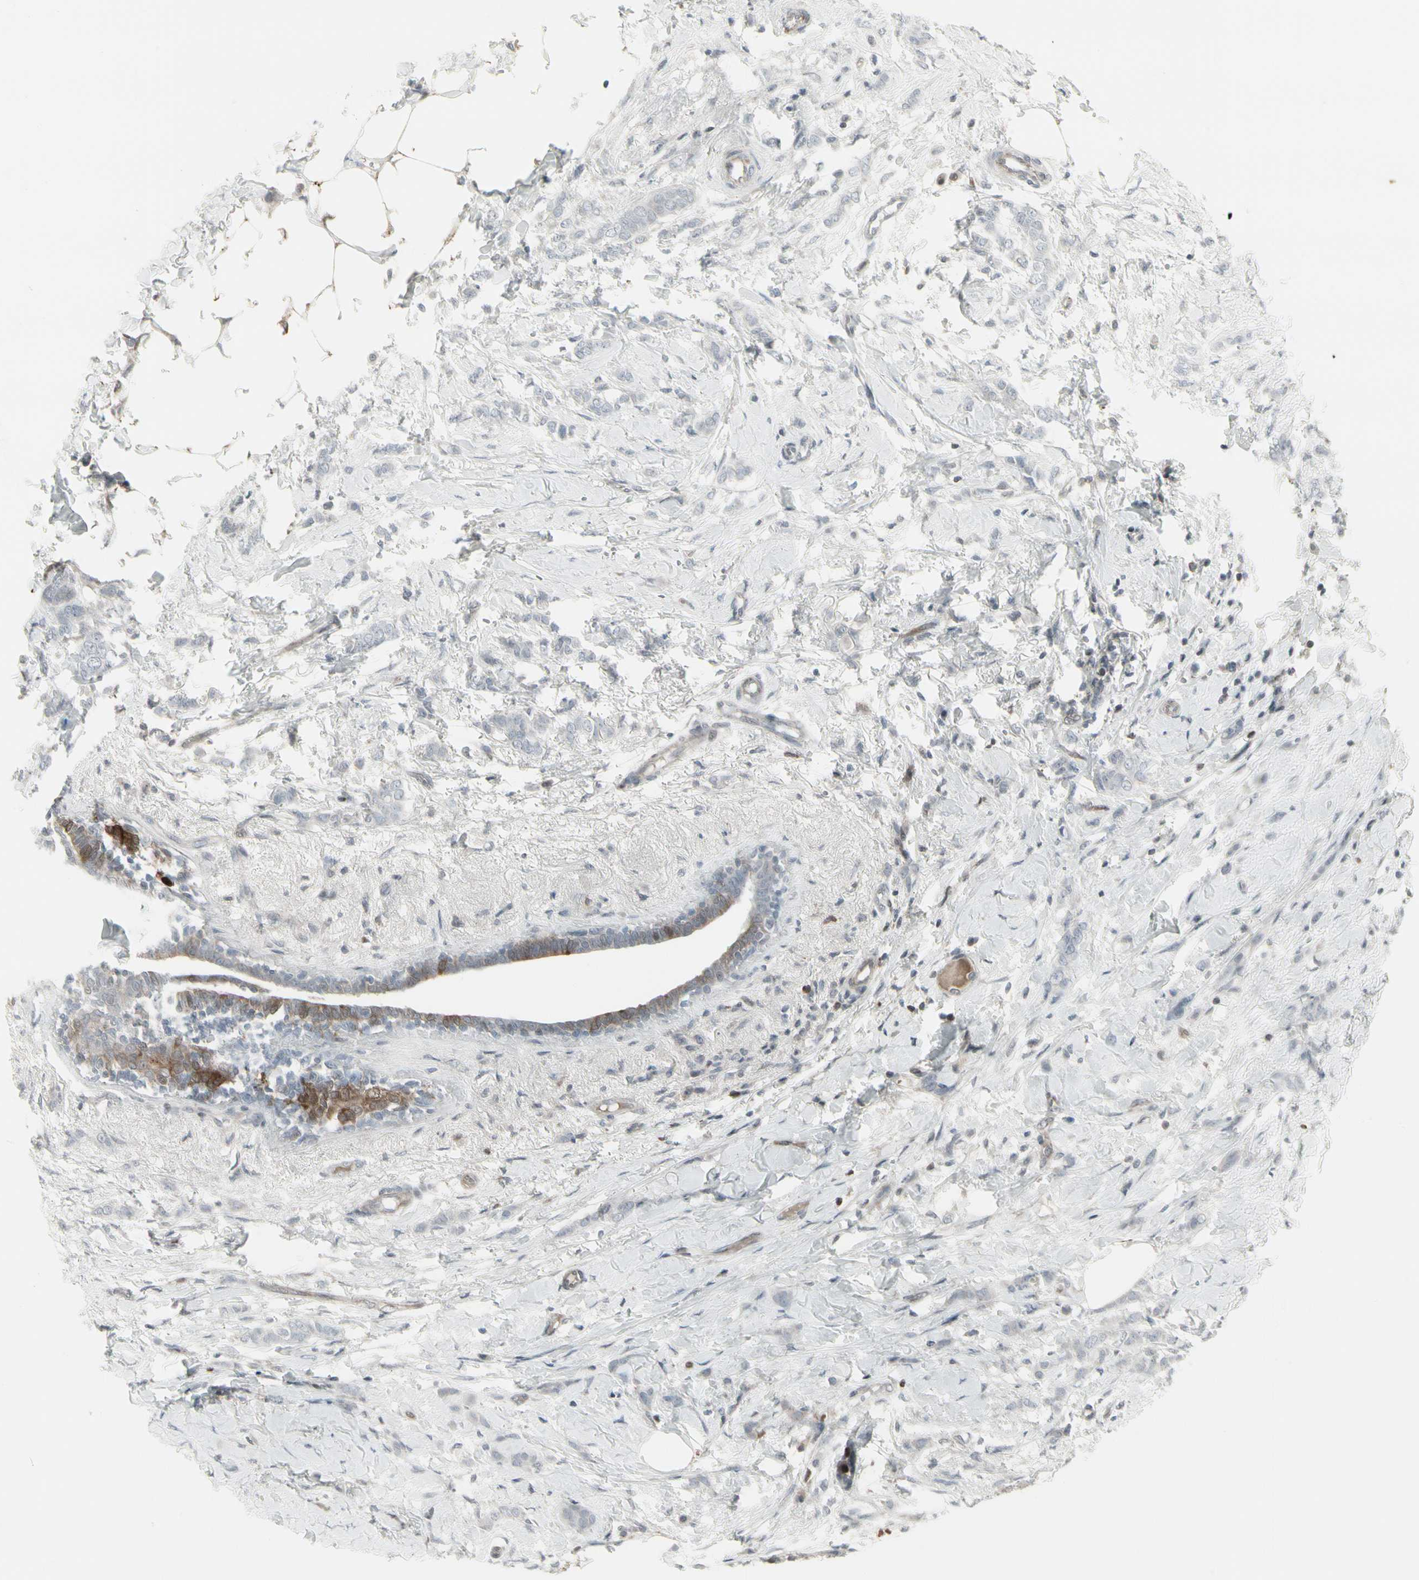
{"staining": {"intensity": "negative", "quantity": "none", "location": "none"}, "tissue": "breast cancer", "cell_type": "Tumor cells", "image_type": "cancer", "snomed": [{"axis": "morphology", "description": "Lobular carcinoma, in situ"}, {"axis": "morphology", "description": "Lobular carcinoma"}, {"axis": "topography", "description": "Breast"}], "caption": "DAB immunohistochemical staining of human breast lobular carcinoma in situ exhibits no significant positivity in tumor cells. (Immunohistochemistry, brightfield microscopy, high magnification).", "gene": "IGFBP6", "patient": {"sex": "female", "age": 41}}